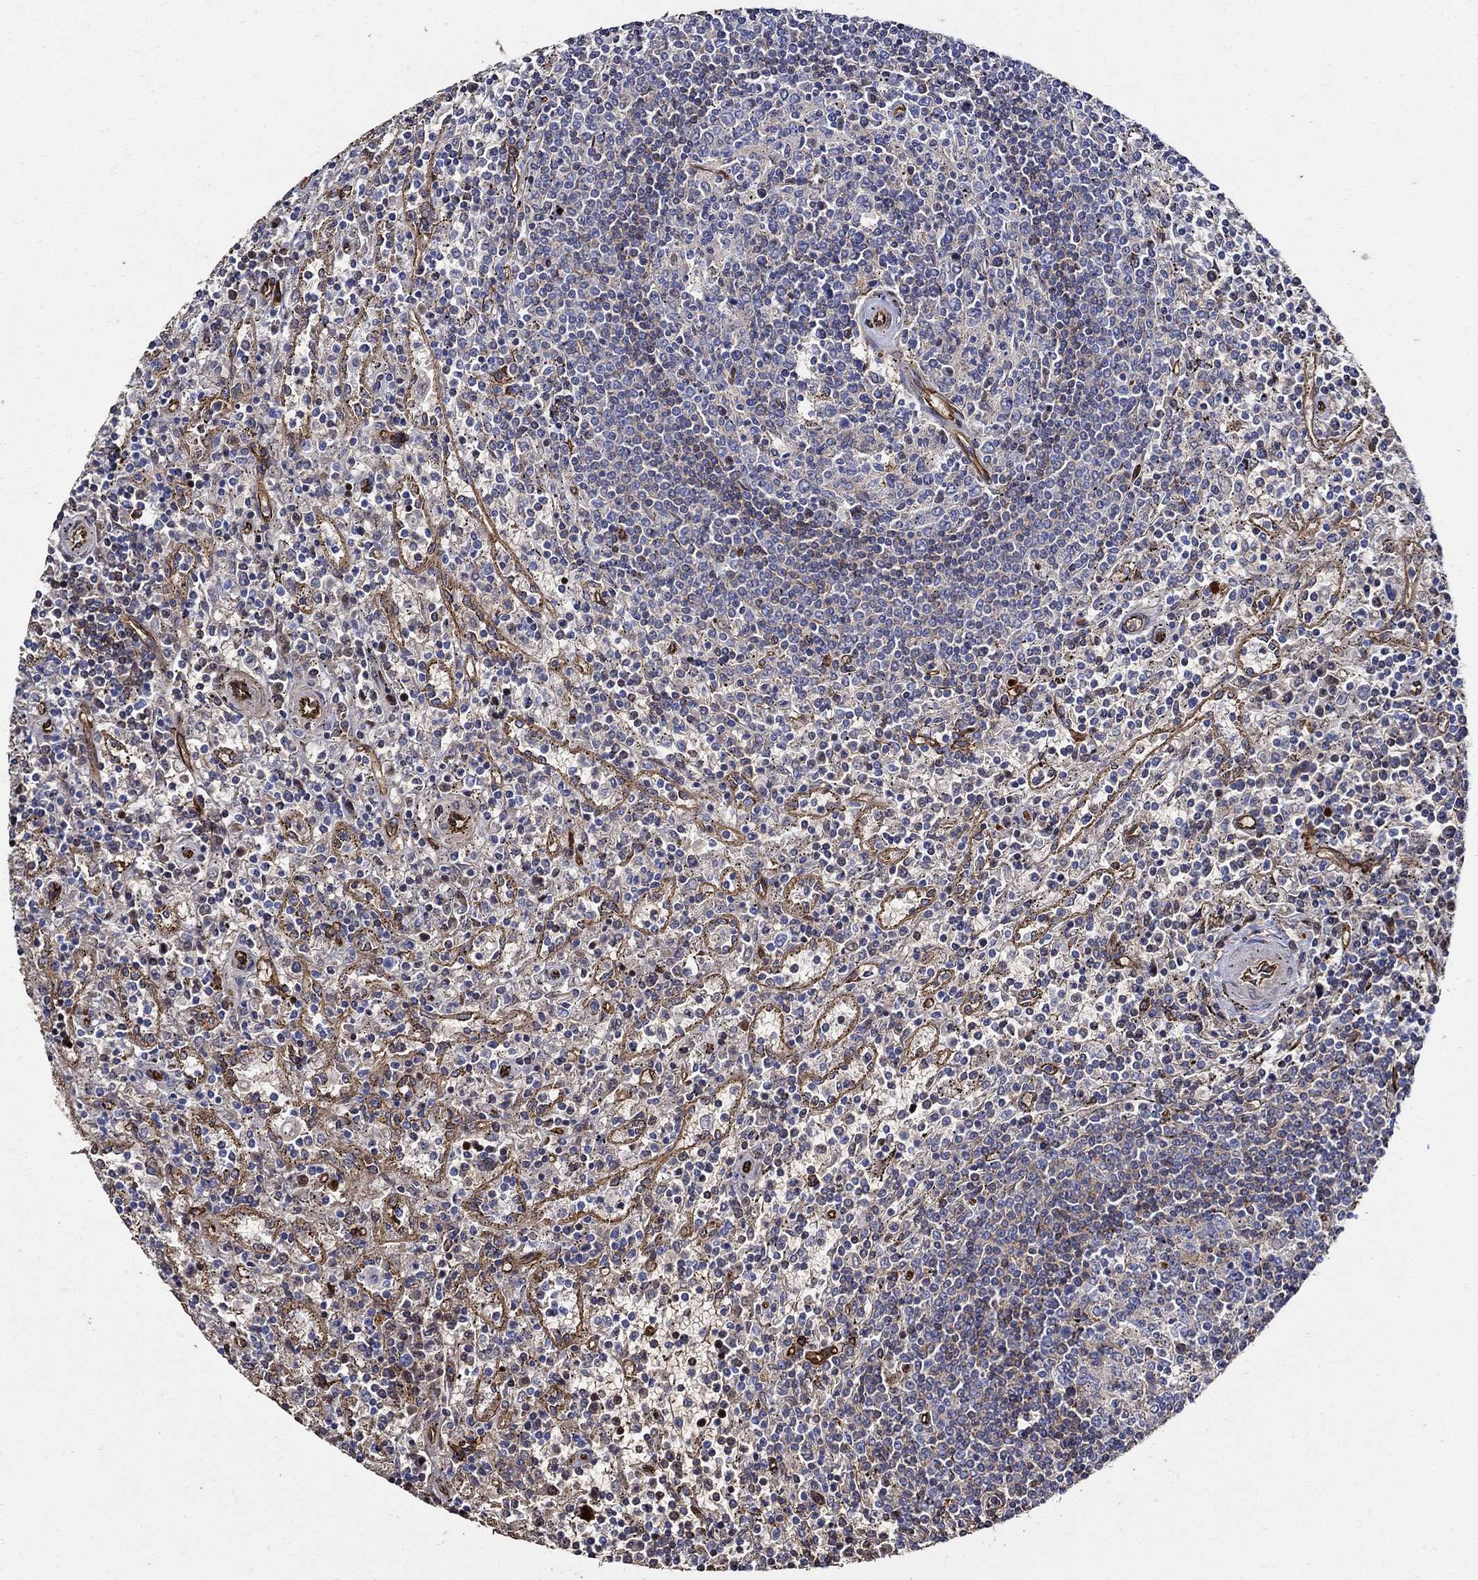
{"staining": {"intensity": "negative", "quantity": "none", "location": "none"}, "tissue": "lymphoma", "cell_type": "Tumor cells", "image_type": "cancer", "snomed": [{"axis": "morphology", "description": "Malignant lymphoma, non-Hodgkin's type, Low grade"}, {"axis": "topography", "description": "Spleen"}], "caption": "IHC photomicrograph of human lymphoma stained for a protein (brown), which demonstrates no expression in tumor cells.", "gene": "APBB3", "patient": {"sex": "male", "age": 62}}